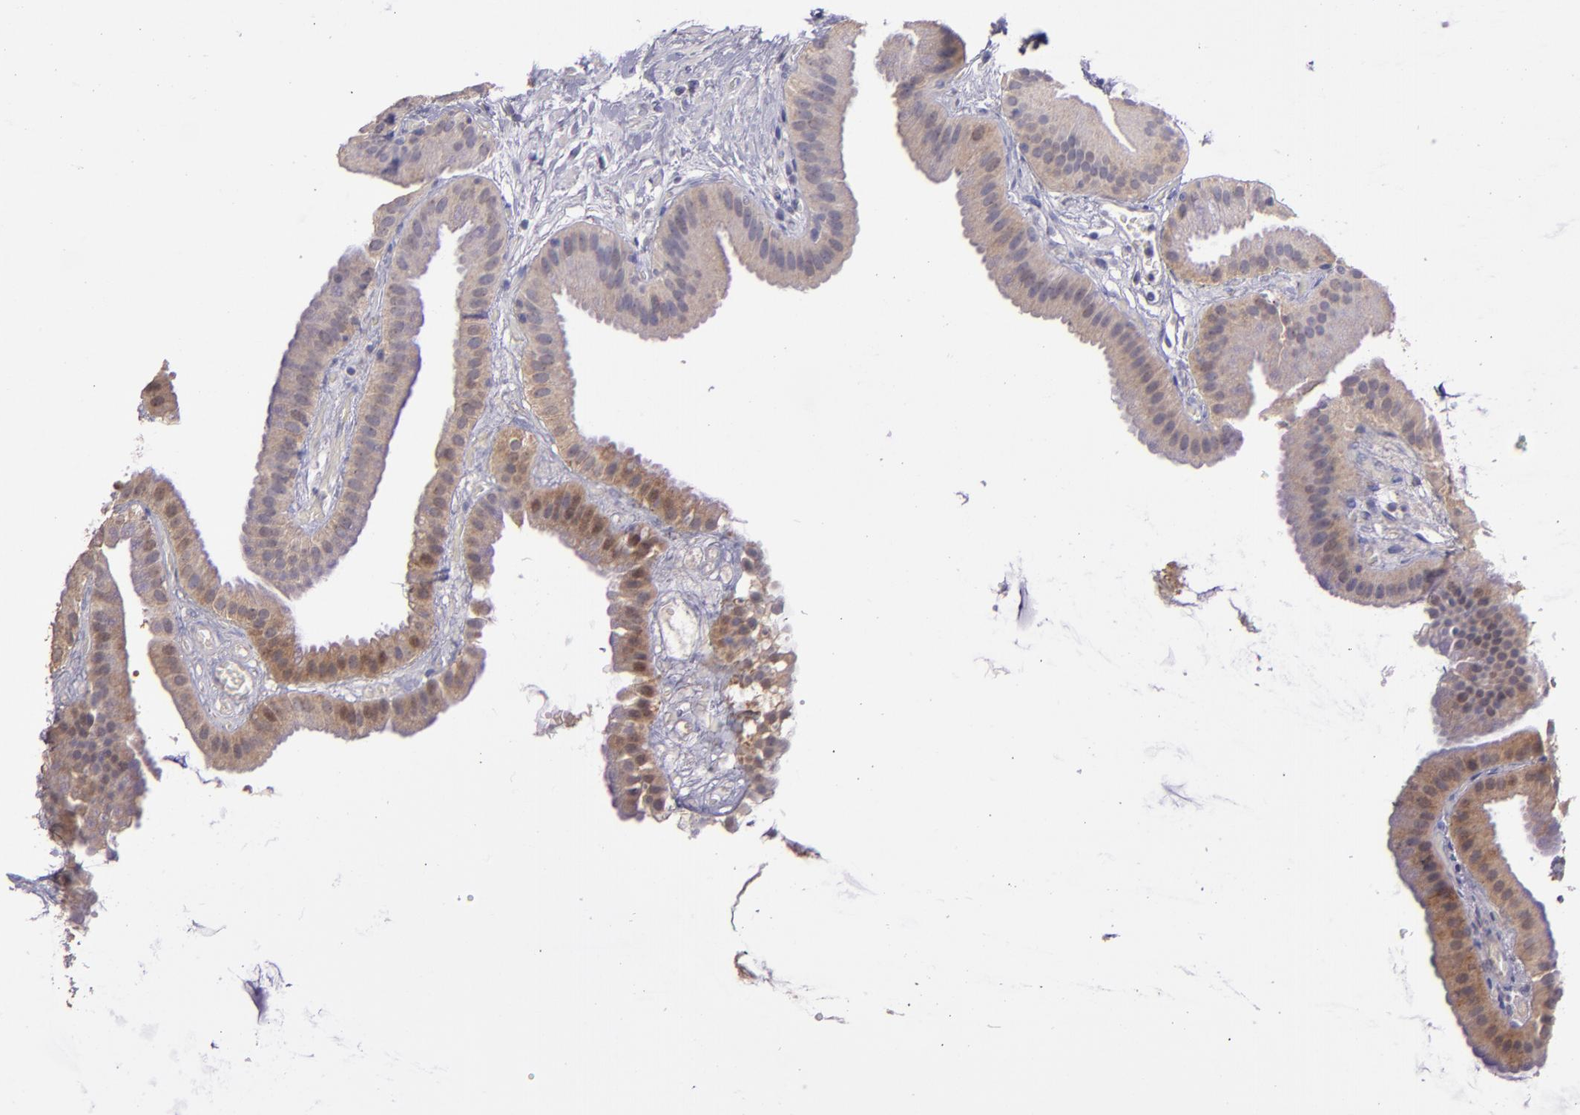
{"staining": {"intensity": "weak", "quantity": "25%-75%", "location": "cytoplasmic/membranous"}, "tissue": "gallbladder", "cell_type": "Glandular cells", "image_type": "normal", "snomed": [{"axis": "morphology", "description": "Normal tissue, NOS"}, {"axis": "topography", "description": "Gallbladder"}], "caption": "Unremarkable gallbladder displays weak cytoplasmic/membranous positivity in about 25%-75% of glandular cells The staining was performed using DAB to visualize the protein expression in brown, while the nuclei were stained in blue with hematoxylin (Magnification: 20x)..", "gene": "PAPPA", "patient": {"sex": "female", "age": 63}}